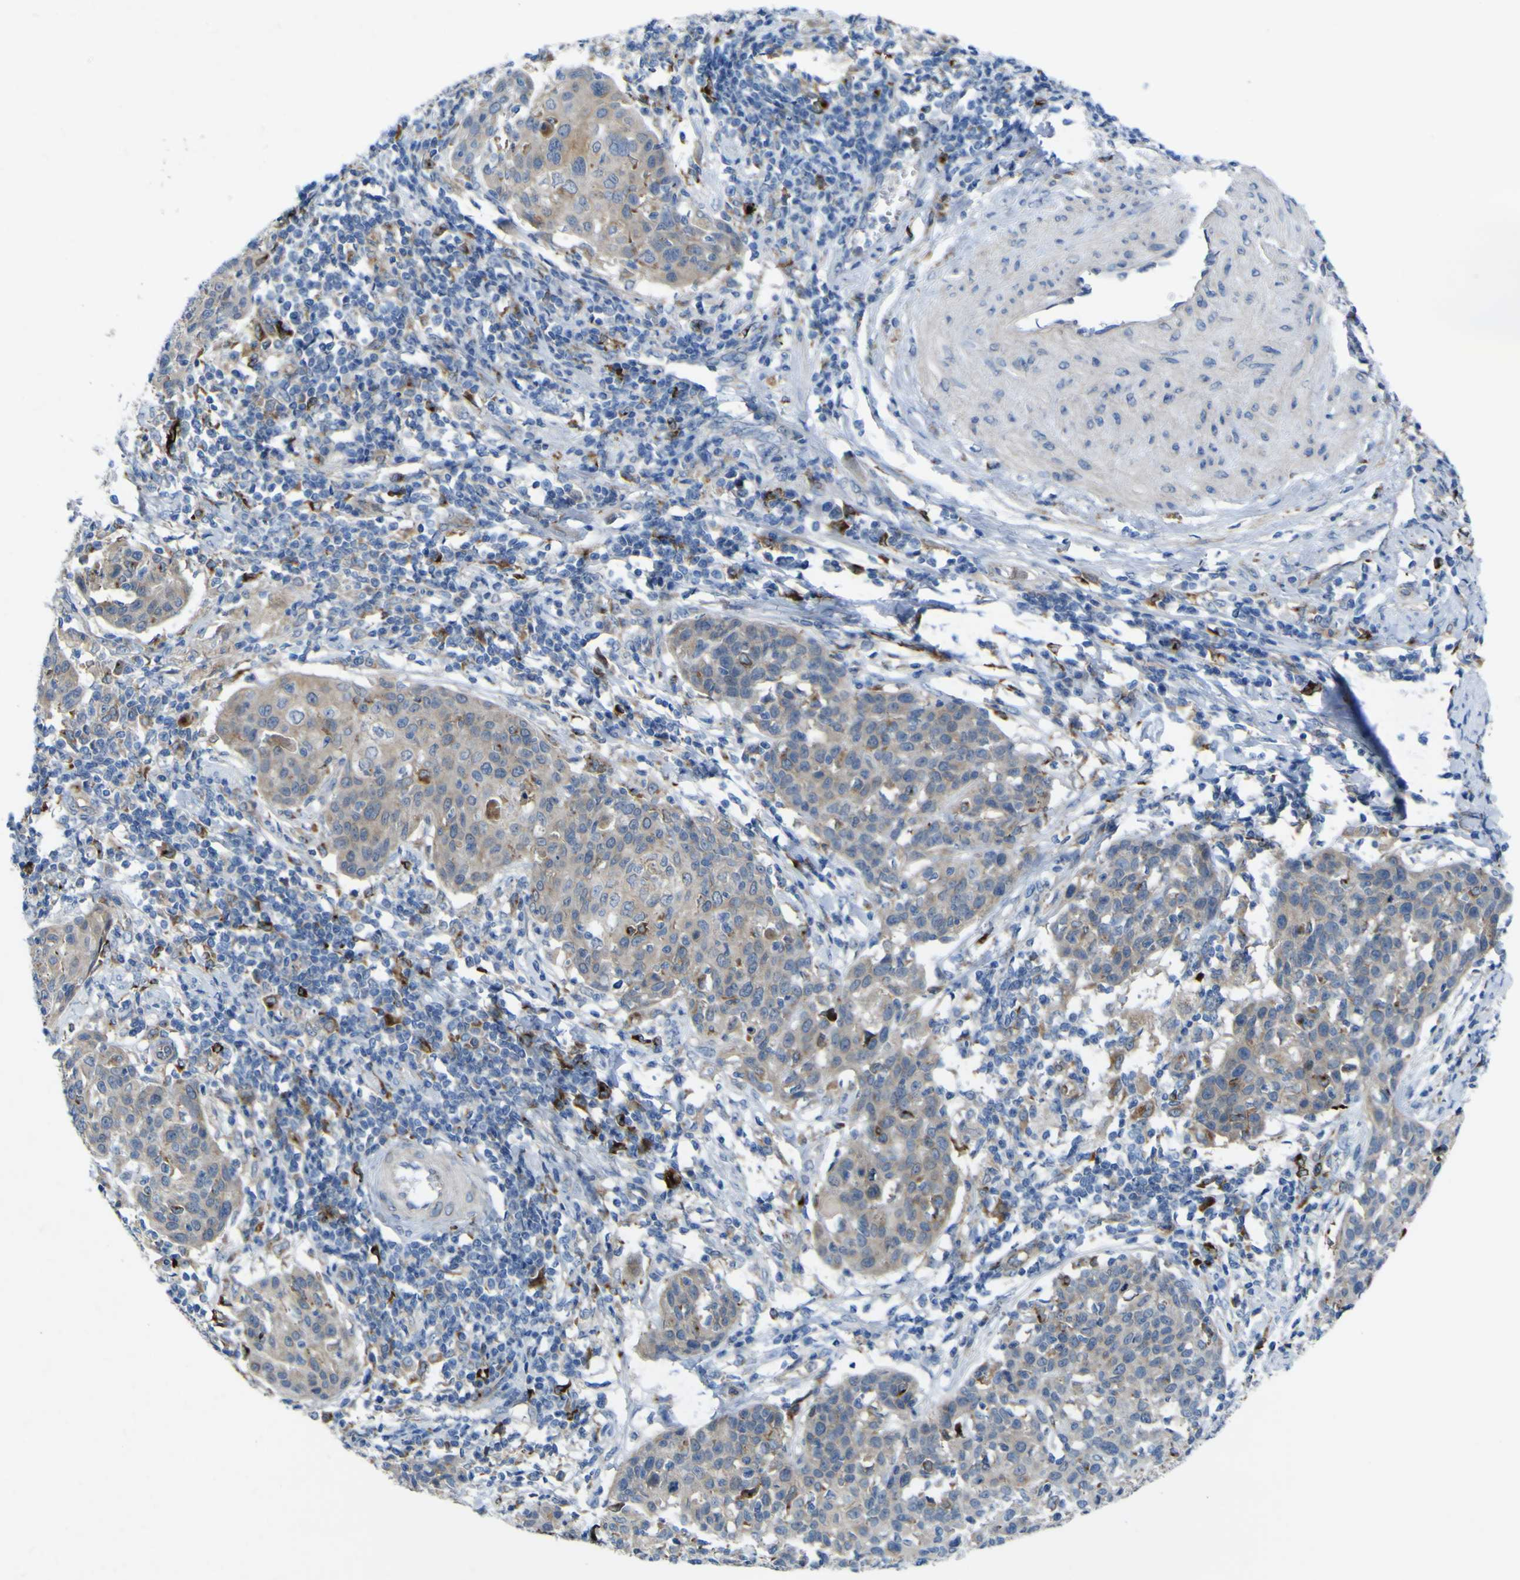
{"staining": {"intensity": "weak", "quantity": ">75%", "location": "cytoplasmic/membranous"}, "tissue": "cervical cancer", "cell_type": "Tumor cells", "image_type": "cancer", "snomed": [{"axis": "morphology", "description": "Squamous cell carcinoma, NOS"}, {"axis": "topography", "description": "Cervix"}], "caption": "A photomicrograph of cervical cancer stained for a protein shows weak cytoplasmic/membranous brown staining in tumor cells.", "gene": "CST3", "patient": {"sex": "female", "age": 38}}